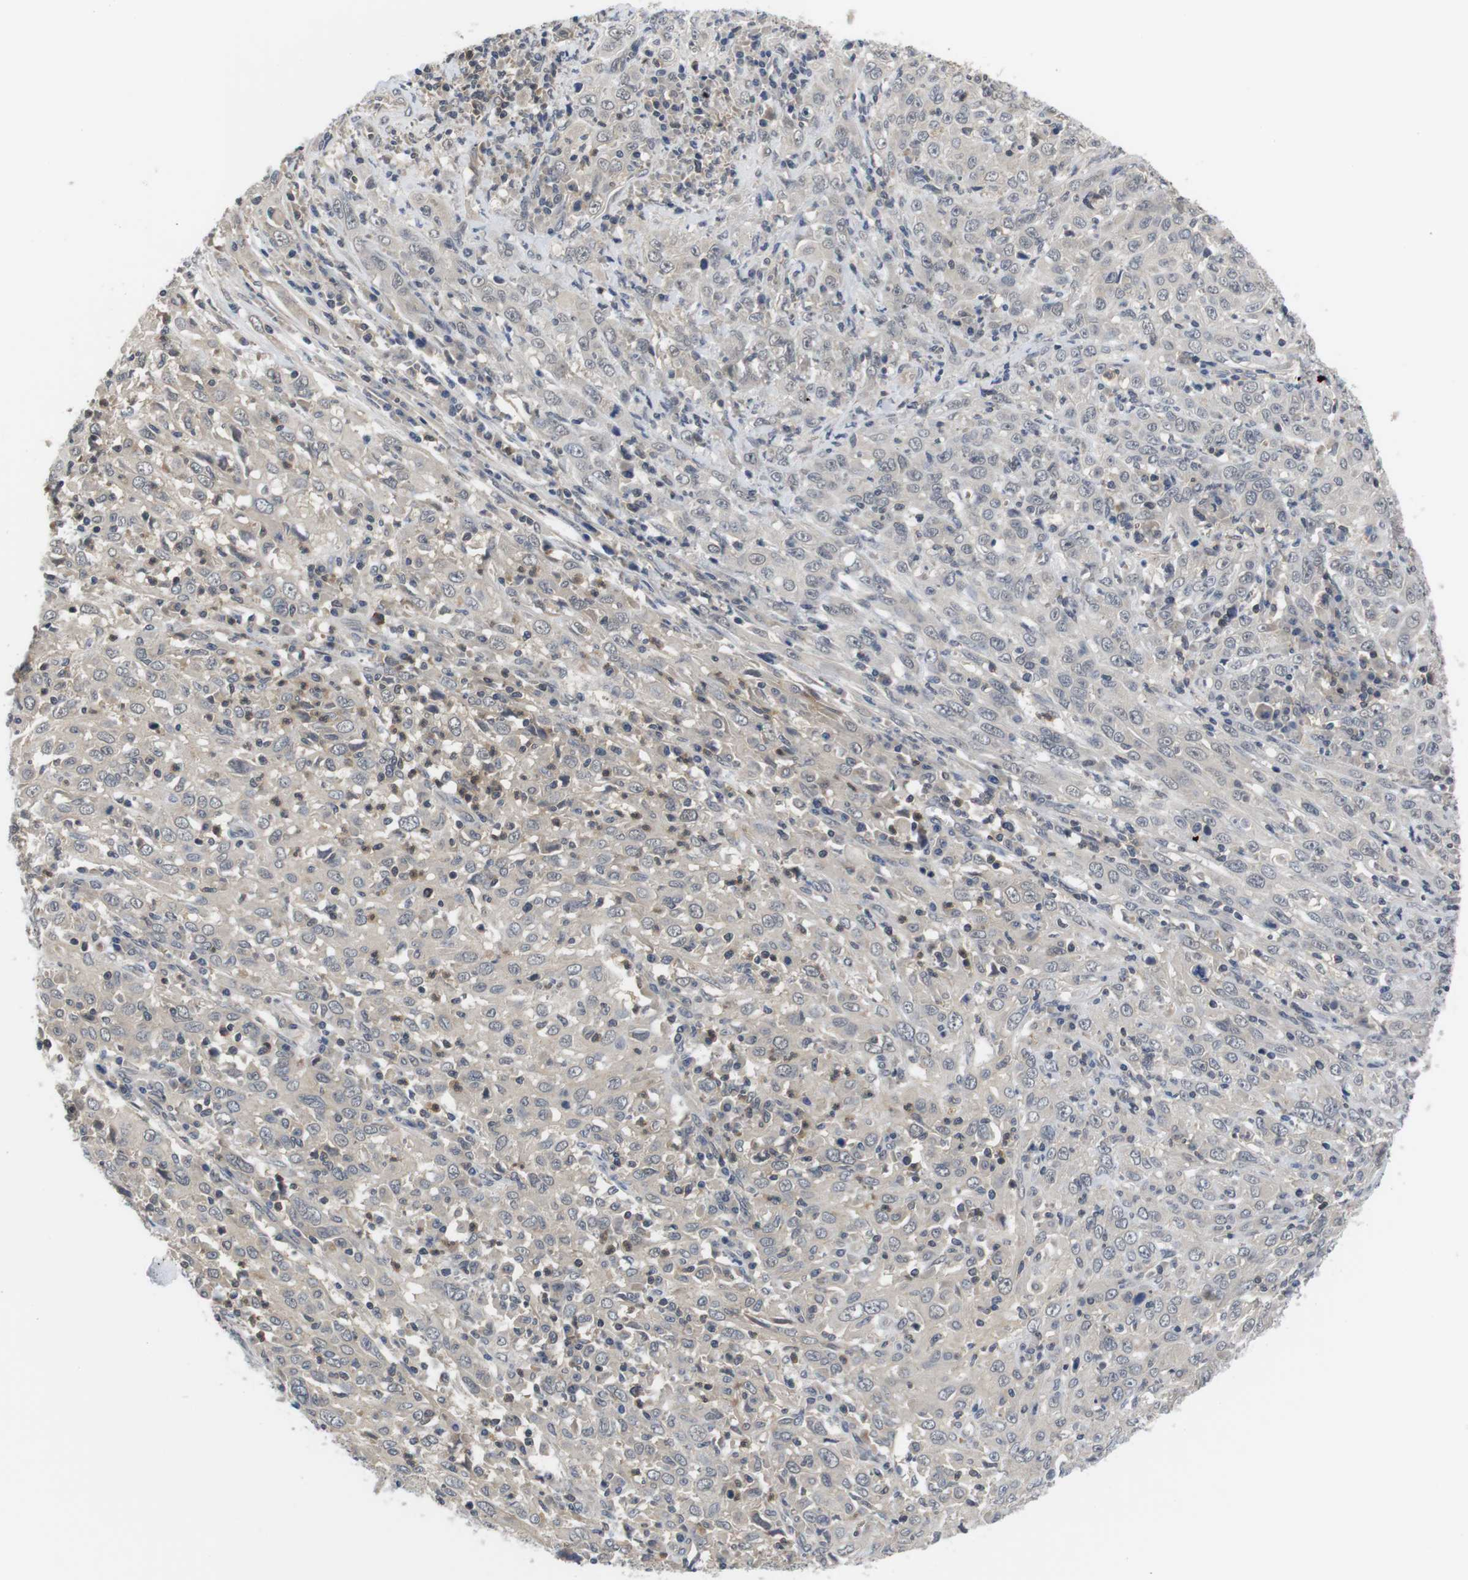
{"staining": {"intensity": "weak", "quantity": "25%-75%", "location": "cytoplasmic/membranous"}, "tissue": "cervical cancer", "cell_type": "Tumor cells", "image_type": "cancer", "snomed": [{"axis": "morphology", "description": "Squamous cell carcinoma, NOS"}, {"axis": "topography", "description": "Cervix"}], "caption": "Immunohistochemistry (IHC) staining of cervical cancer (squamous cell carcinoma), which exhibits low levels of weak cytoplasmic/membranous positivity in approximately 25%-75% of tumor cells indicating weak cytoplasmic/membranous protein staining. The staining was performed using DAB (brown) for protein detection and nuclei were counterstained in hematoxylin (blue).", "gene": "FADD", "patient": {"sex": "female", "age": 46}}